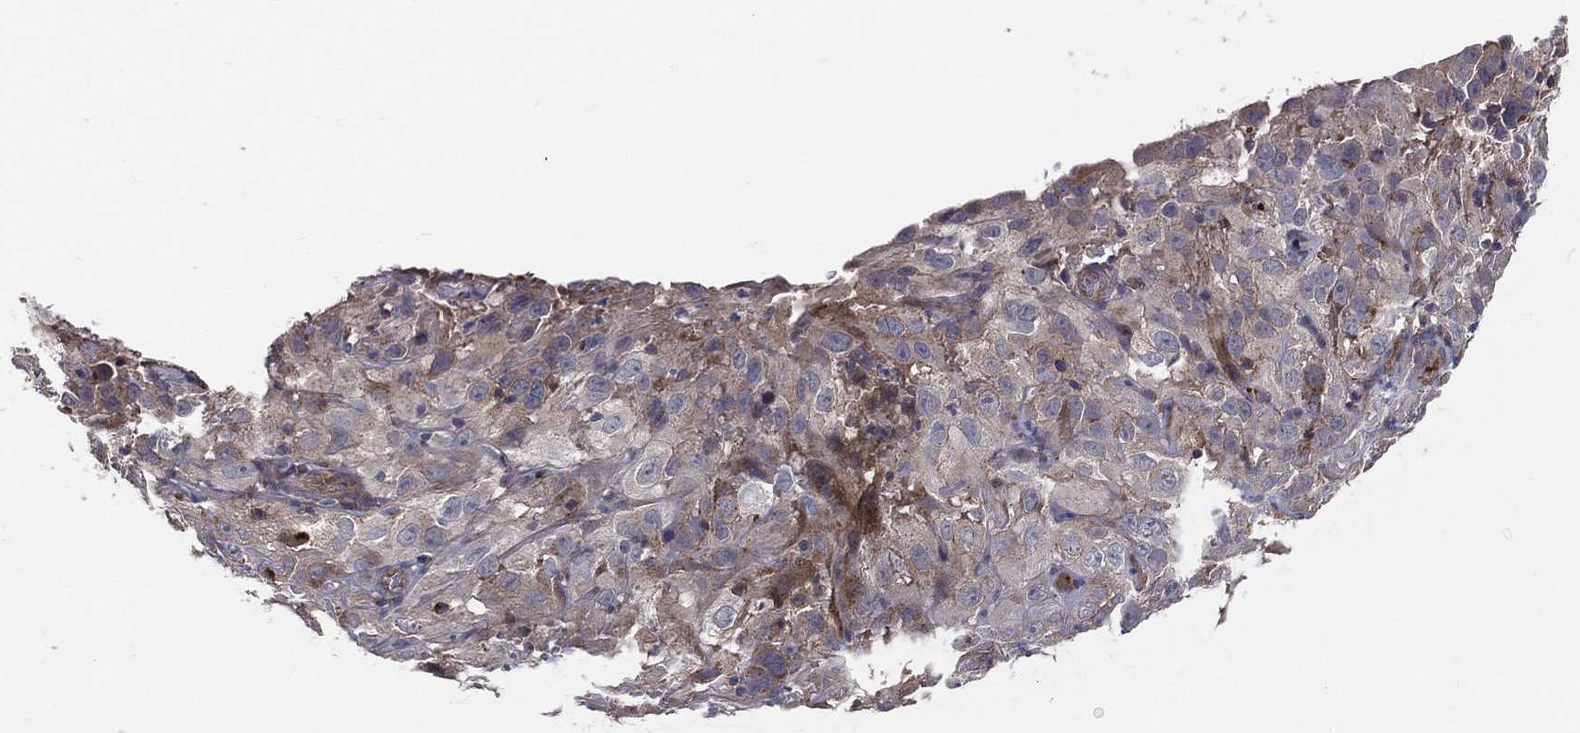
{"staining": {"intensity": "negative", "quantity": "none", "location": "none"}, "tissue": "cervical cancer", "cell_type": "Tumor cells", "image_type": "cancer", "snomed": [{"axis": "morphology", "description": "Squamous cell carcinoma, NOS"}, {"axis": "topography", "description": "Cervix"}], "caption": "Tumor cells show no significant staining in squamous cell carcinoma (cervical).", "gene": "ENTPD1", "patient": {"sex": "female", "age": 32}}